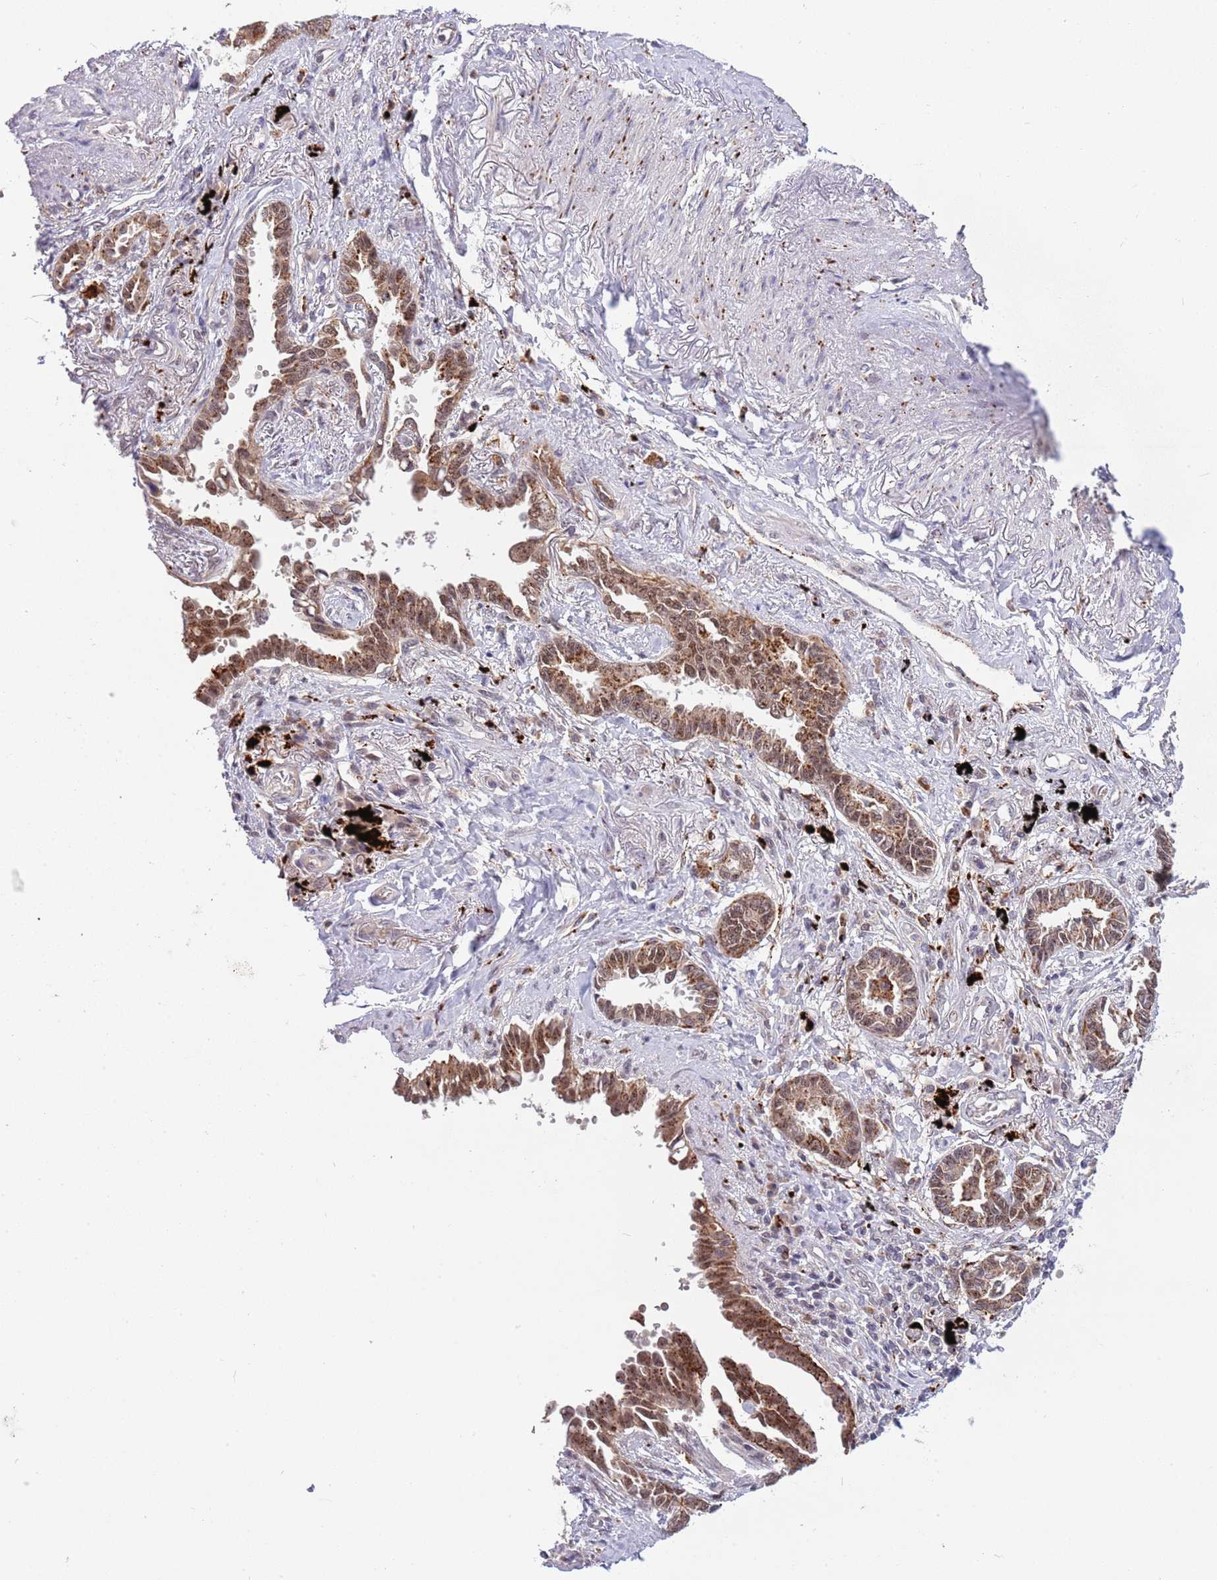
{"staining": {"intensity": "moderate", "quantity": ">75%", "location": "cytoplasmic/membranous,nuclear"}, "tissue": "lung cancer", "cell_type": "Tumor cells", "image_type": "cancer", "snomed": [{"axis": "morphology", "description": "Adenocarcinoma, NOS"}, {"axis": "topography", "description": "Lung"}], "caption": "Tumor cells display moderate cytoplasmic/membranous and nuclear positivity in approximately >75% of cells in adenocarcinoma (lung). (Brightfield microscopy of DAB IHC at high magnification).", "gene": "TRIM27", "patient": {"sex": "male", "age": 67}}